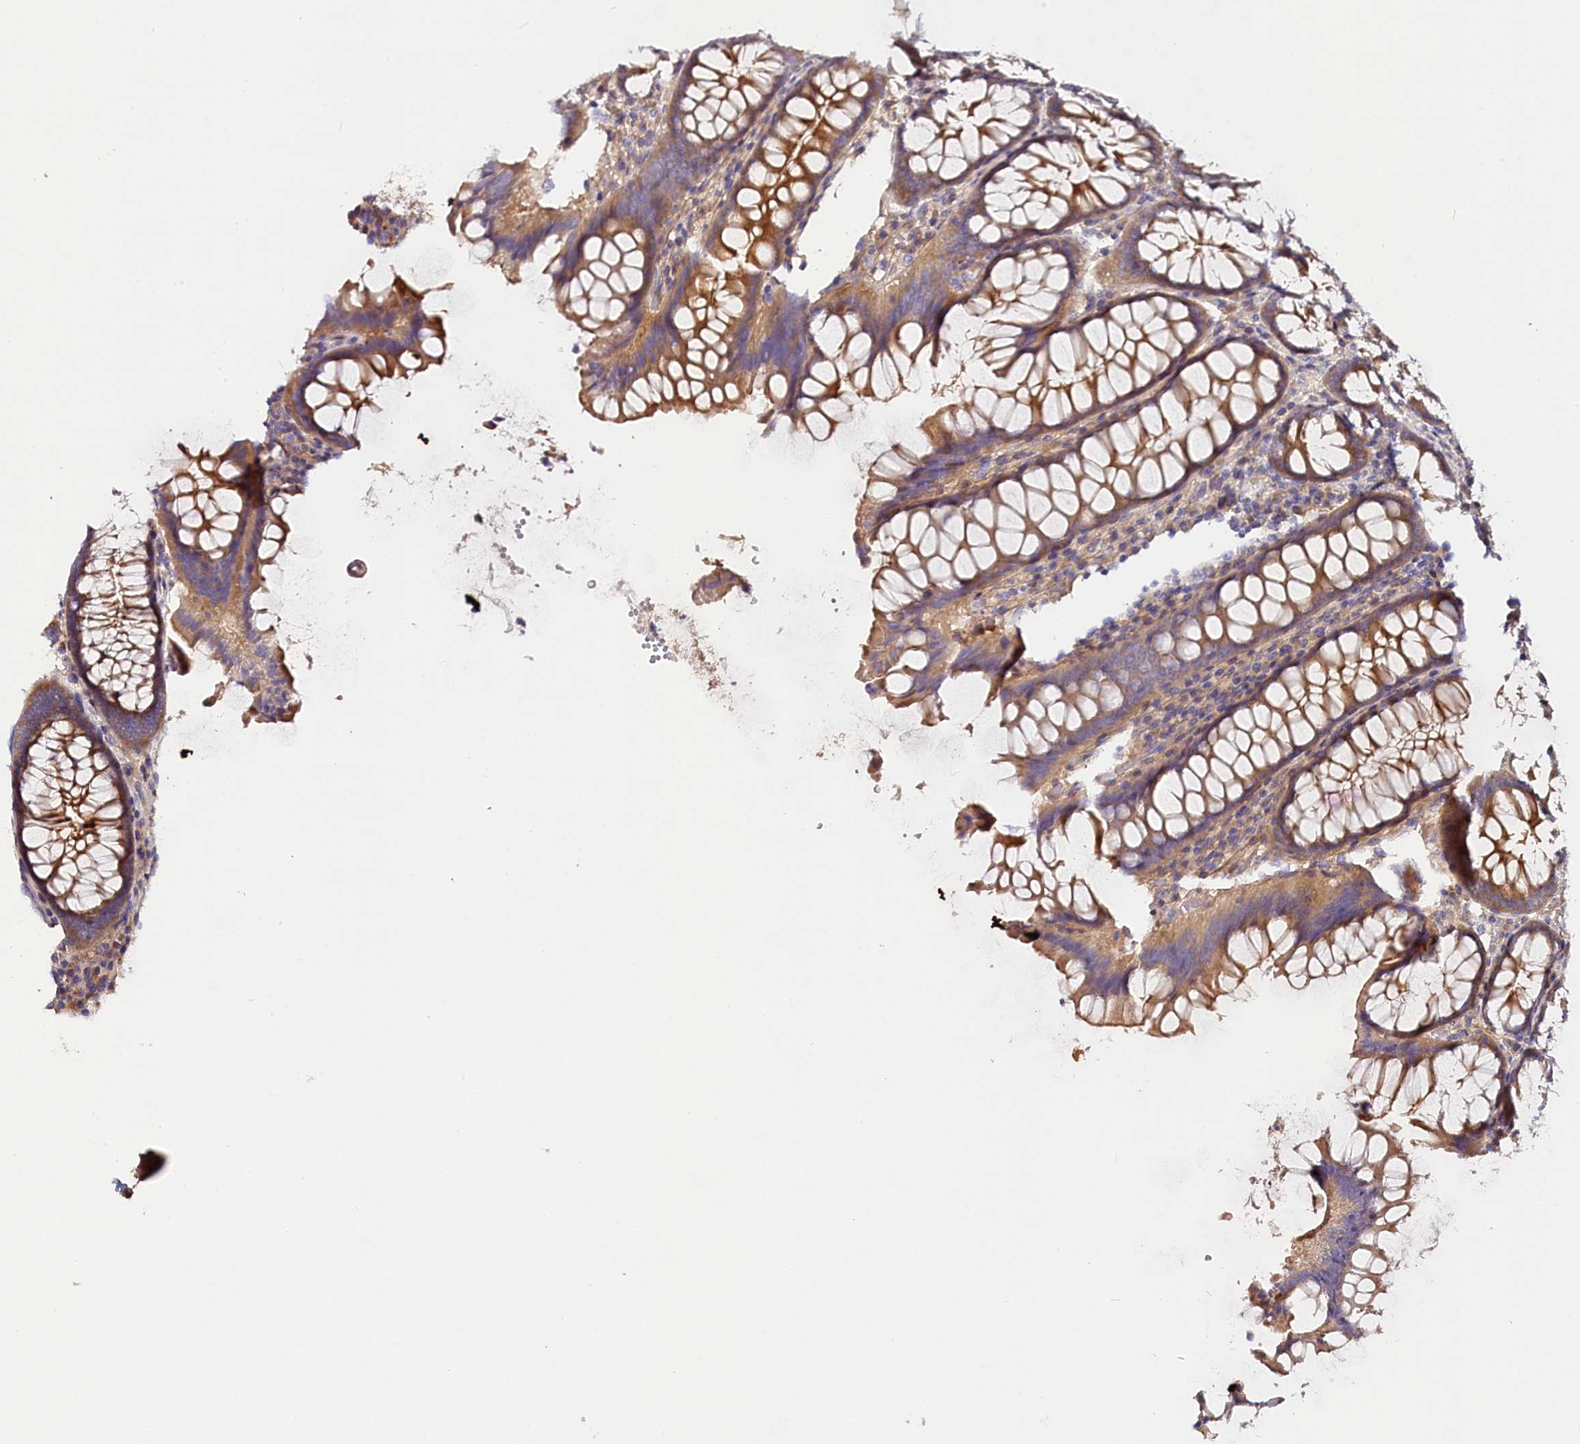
{"staining": {"intensity": "negative", "quantity": "none", "location": "none"}, "tissue": "colon", "cell_type": "Endothelial cells", "image_type": "normal", "snomed": [{"axis": "morphology", "description": "Normal tissue, NOS"}, {"axis": "topography", "description": "Colon"}], "caption": "The IHC photomicrograph has no significant positivity in endothelial cells of colon. (Brightfield microscopy of DAB (3,3'-diaminobenzidine) immunohistochemistry (IHC) at high magnification).", "gene": "KATNB1", "patient": {"sex": "female", "age": 79}}